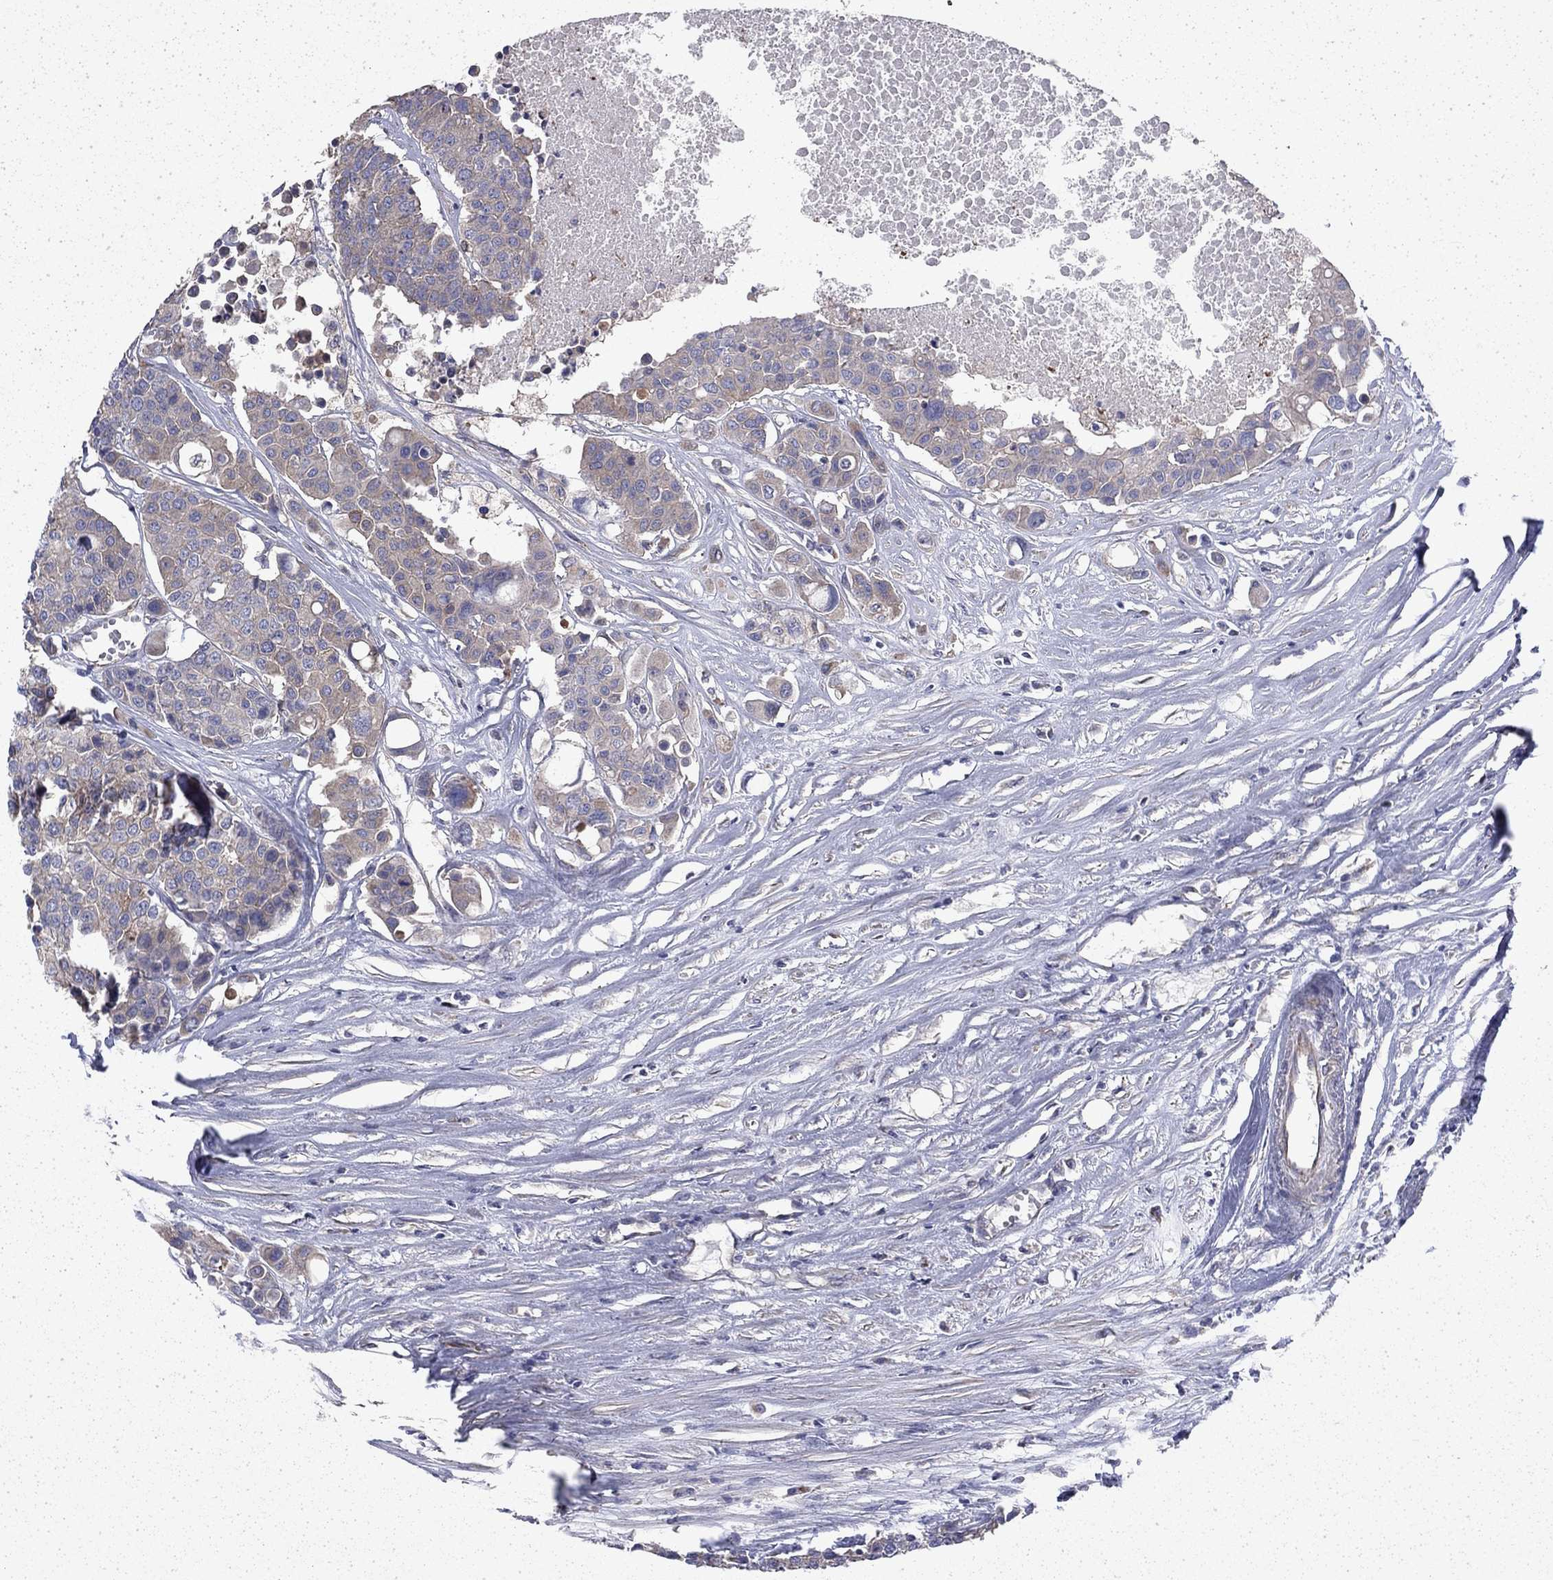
{"staining": {"intensity": "weak", "quantity": "25%-75%", "location": "cytoplasmic/membranous"}, "tissue": "carcinoid", "cell_type": "Tumor cells", "image_type": "cancer", "snomed": [{"axis": "morphology", "description": "Carcinoid, malignant, NOS"}, {"axis": "topography", "description": "Colon"}], "caption": "Weak cytoplasmic/membranous expression is identified in approximately 25%-75% of tumor cells in malignant carcinoid.", "gene": "DTNA", "patient": {"sex": "male", "age": 81}}